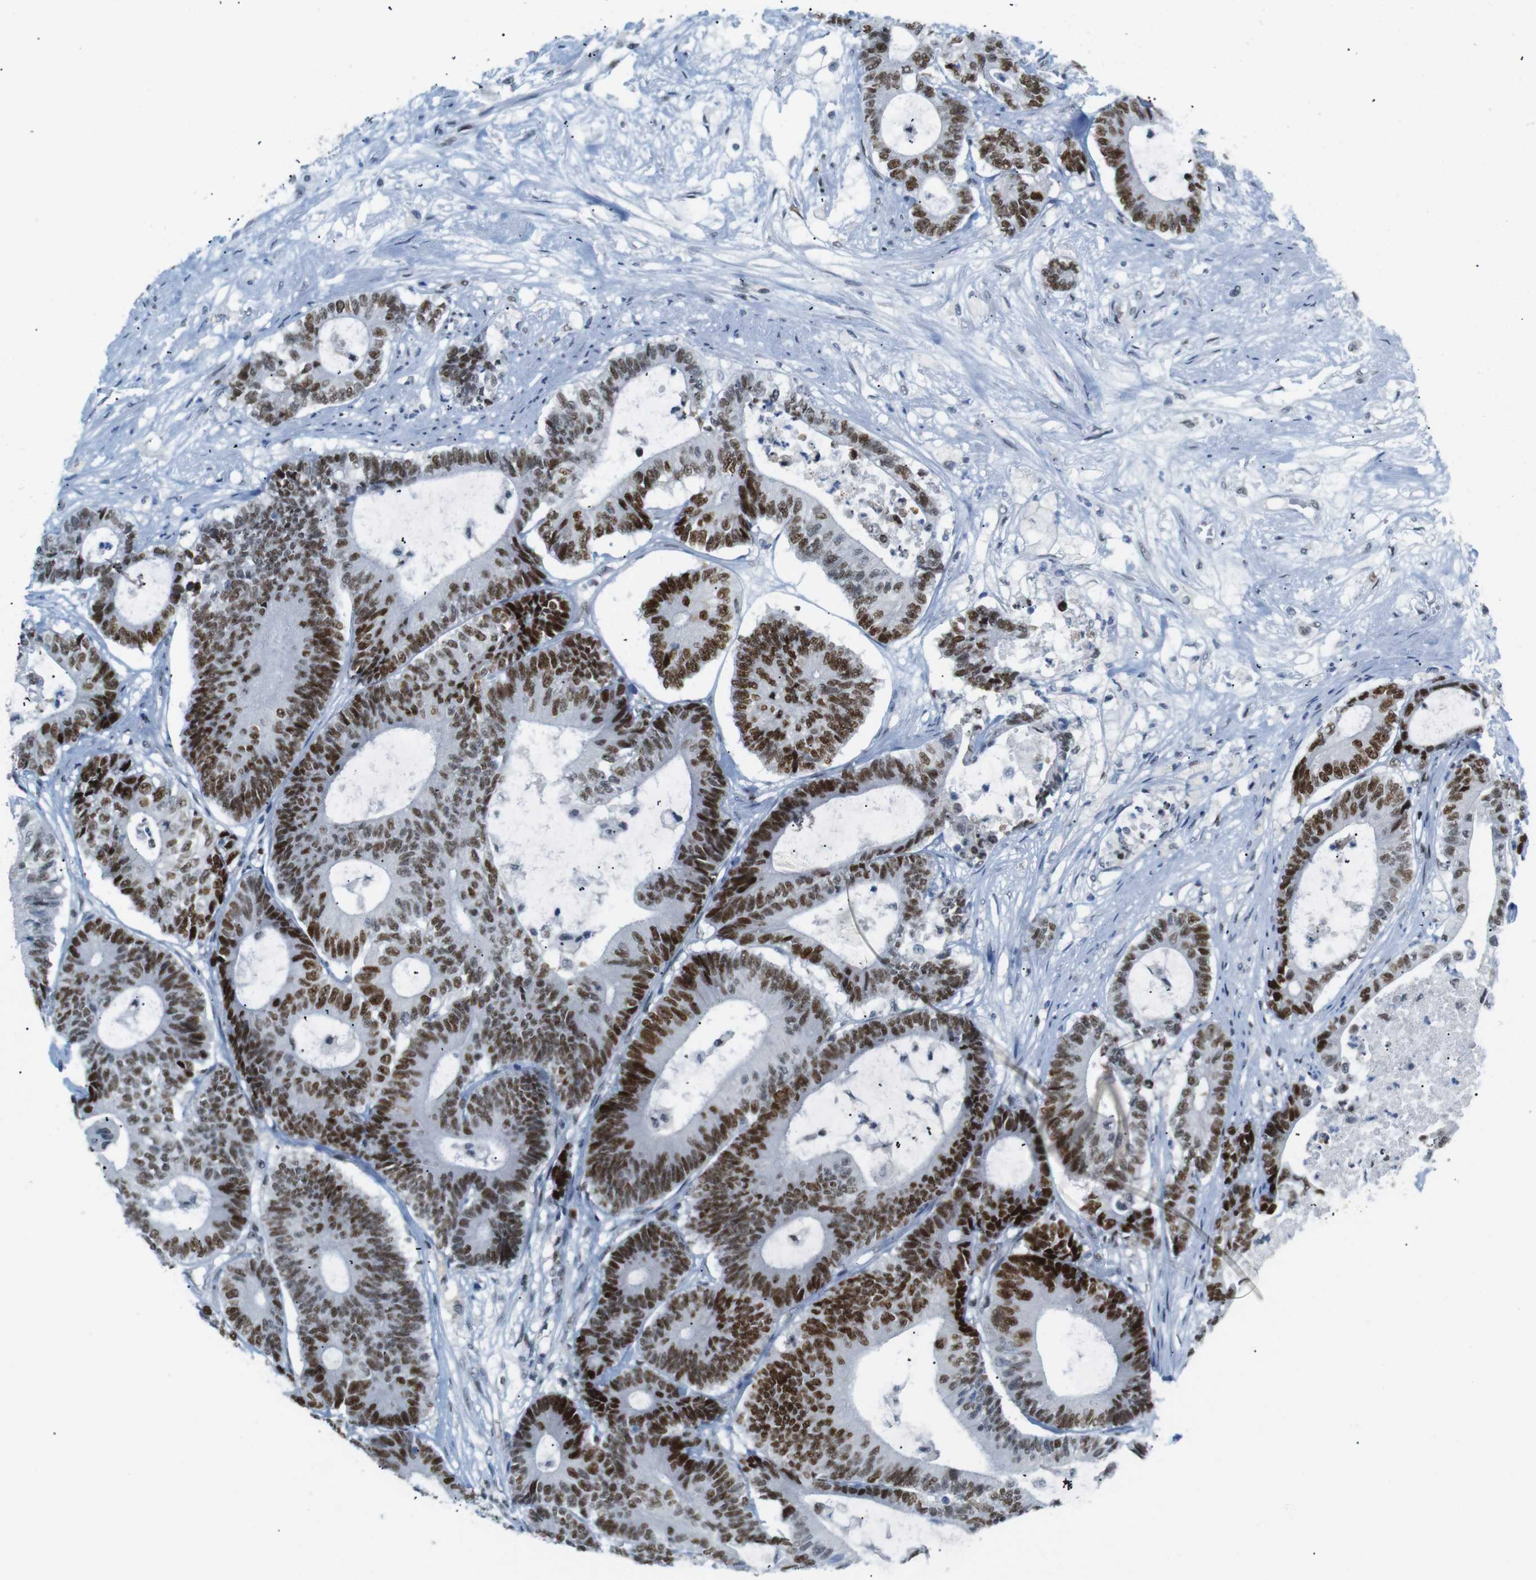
{"staining": {"intensity": "strong", "quantity": ">75%", "location": "nuclear"}, "tissue": "colorectal cancer", "cell_type": "Tumor cells", "image_type": "cancer", "snomed": [{"axis": "morphology", "description": "Adenocarcinoma, NOS"}, {"axis": "topography", "description": "Colon"}], "caption": "Immunohistochemistry staining of adenocarcinoma (colorectal), which demonstrates high levels of strong nuclear positivity in about >75% of tumor cells indicating strong nuclear protein positivity. The staining was performed using DAB (brown) for protein detection and nuclei were counterstained in hematoxylin (blue).", "gene": "RIOX2", "patient": {"sex": "female", "age": 84}}